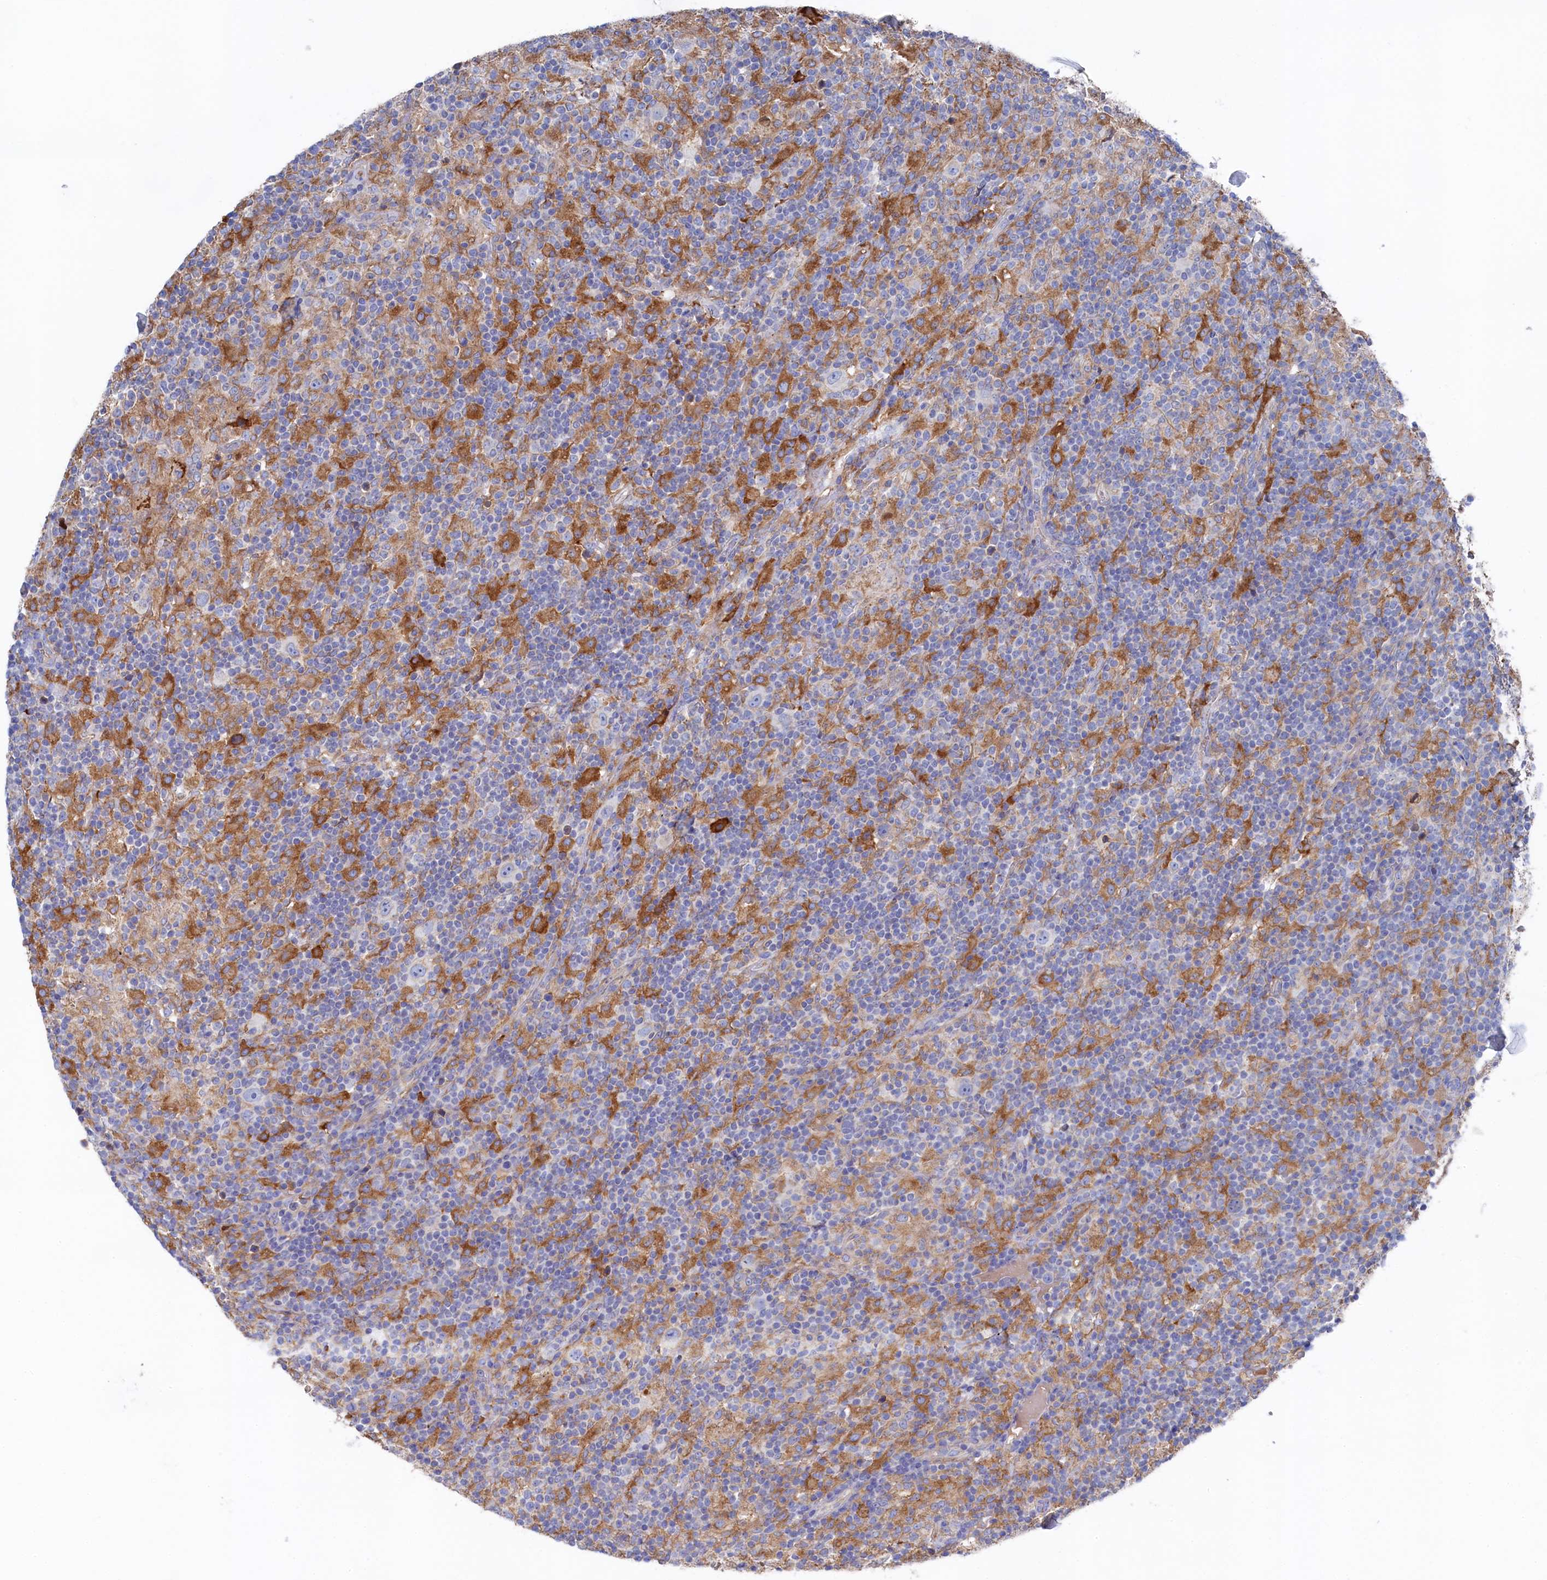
{"staining": {"intensity": "negative", "quantity": "none", "location": "none"}, "tissue": "lymphoma", "cell_type": "Tumor cells", "image_type": "cancer", "snomed": [{"axis": "morphology", "description": "Hodgkin's disease, NOS"}, {"axis": "topography", "description": "Lymph node"}], "caption": "A photomicrograph of human lymphoma is negative for staining in tumor cells.", "gene": "C12orf73", "patient": {"sex": "male", "age": 70}}